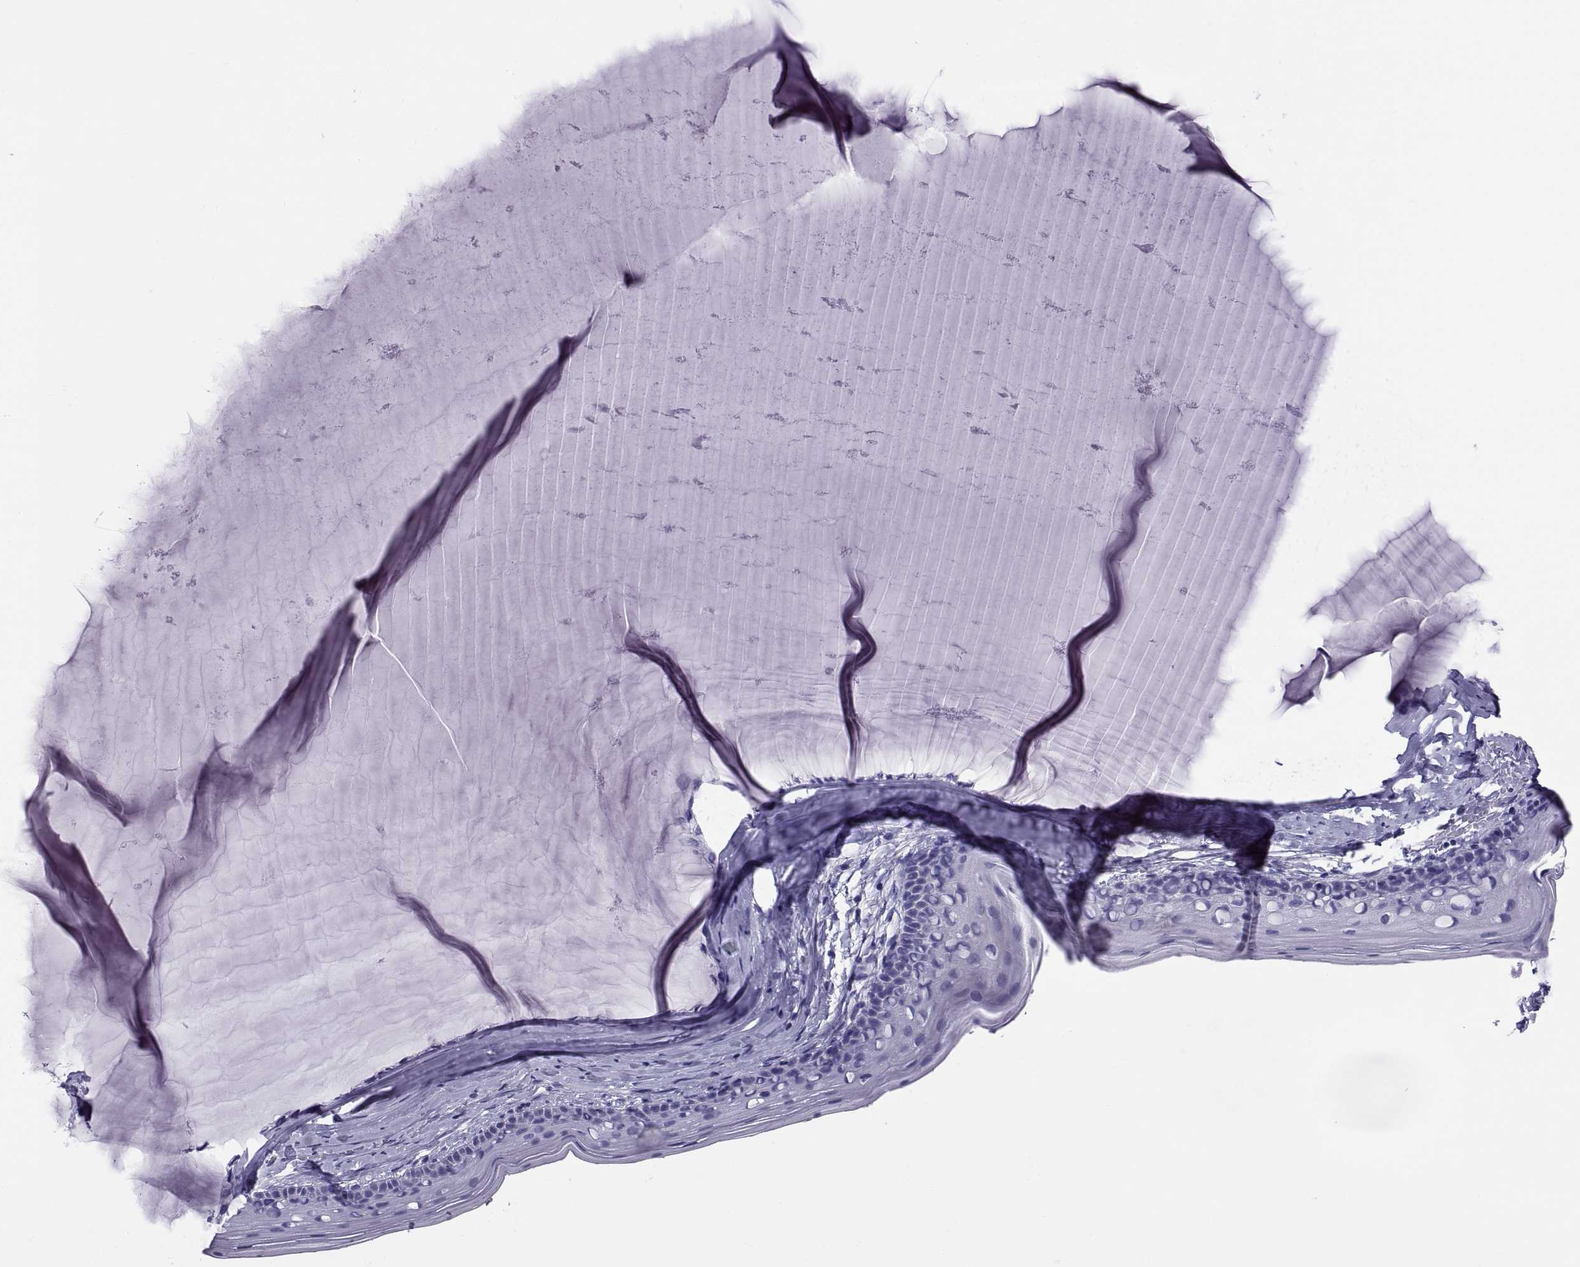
{"staining": {"intensity": "negative", "quantity": "none", "location": "none"}, "tissue": "cervix", "cell_type": "Glandular cells", "image_type": "normal", "snomed": [{"axis": "morphology", "description": "Normal tissue, NOS"}, {"axis": "topography", "description": "Cervix"}], "caption": "DAB (3,3'-diaminobenzidine) immunohistochemical staining of unremarkable human cervix displays no significant positivity in glandular cells.", "gene": "RNASE12", "patient": {"sex": "female", "age": 40}}